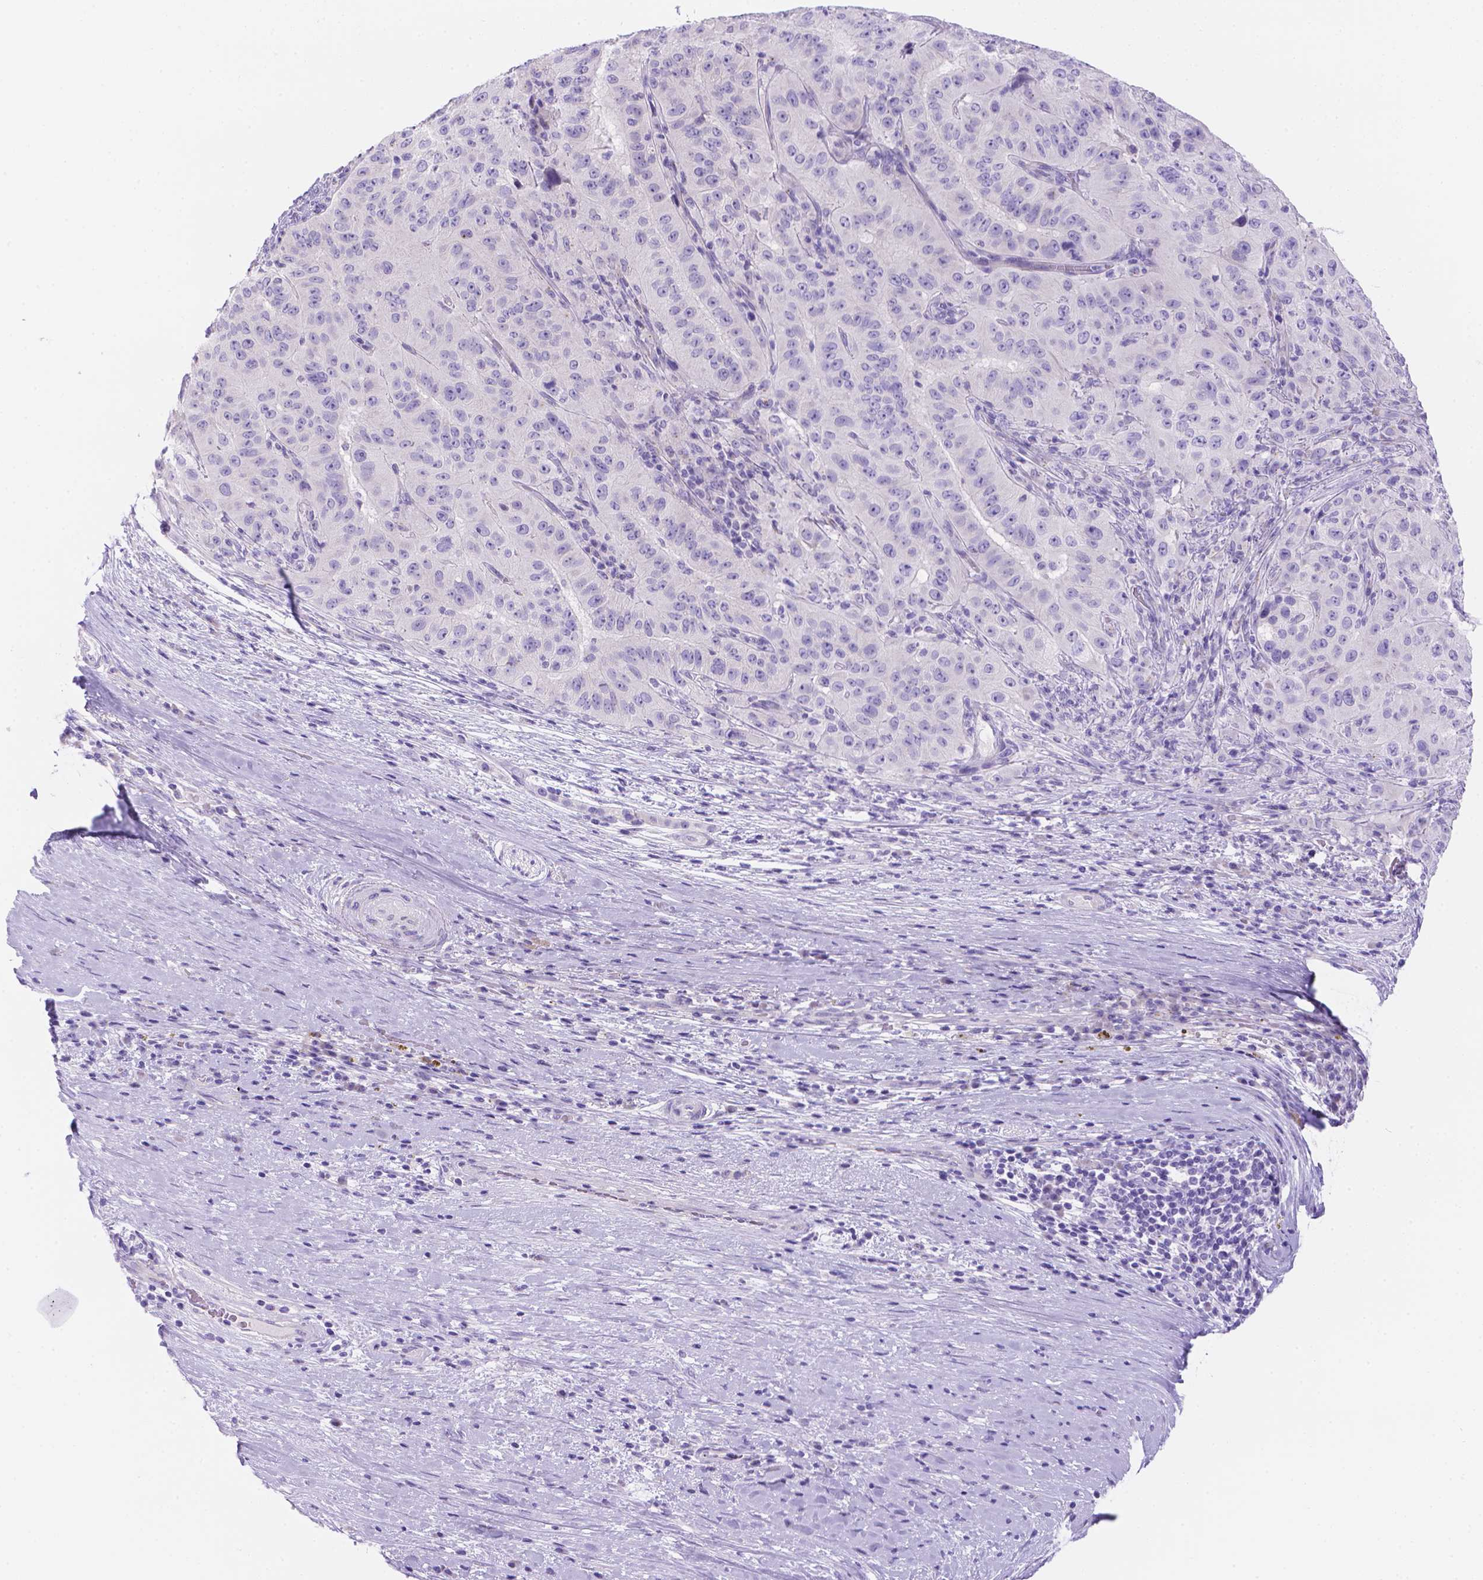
{"staining": {"intensity": "negative", "quantity": "none", "location": "none"}, "tissue": "pancreatic cancer", "cell_type": "Tumor cells", "image_type": "cancer", "snomed": [{"axis": "morphology", "description": "Adenocarcinoma, NOS"}, {"axis": "topography", "description": "Pancreas"}], "caption": "An image of pancreatic adenocarcinoma stained for a protein reveals no brown staining in tumor cells.", "gene": "MLN", "patient": {"sex": "male", "age": 63}}